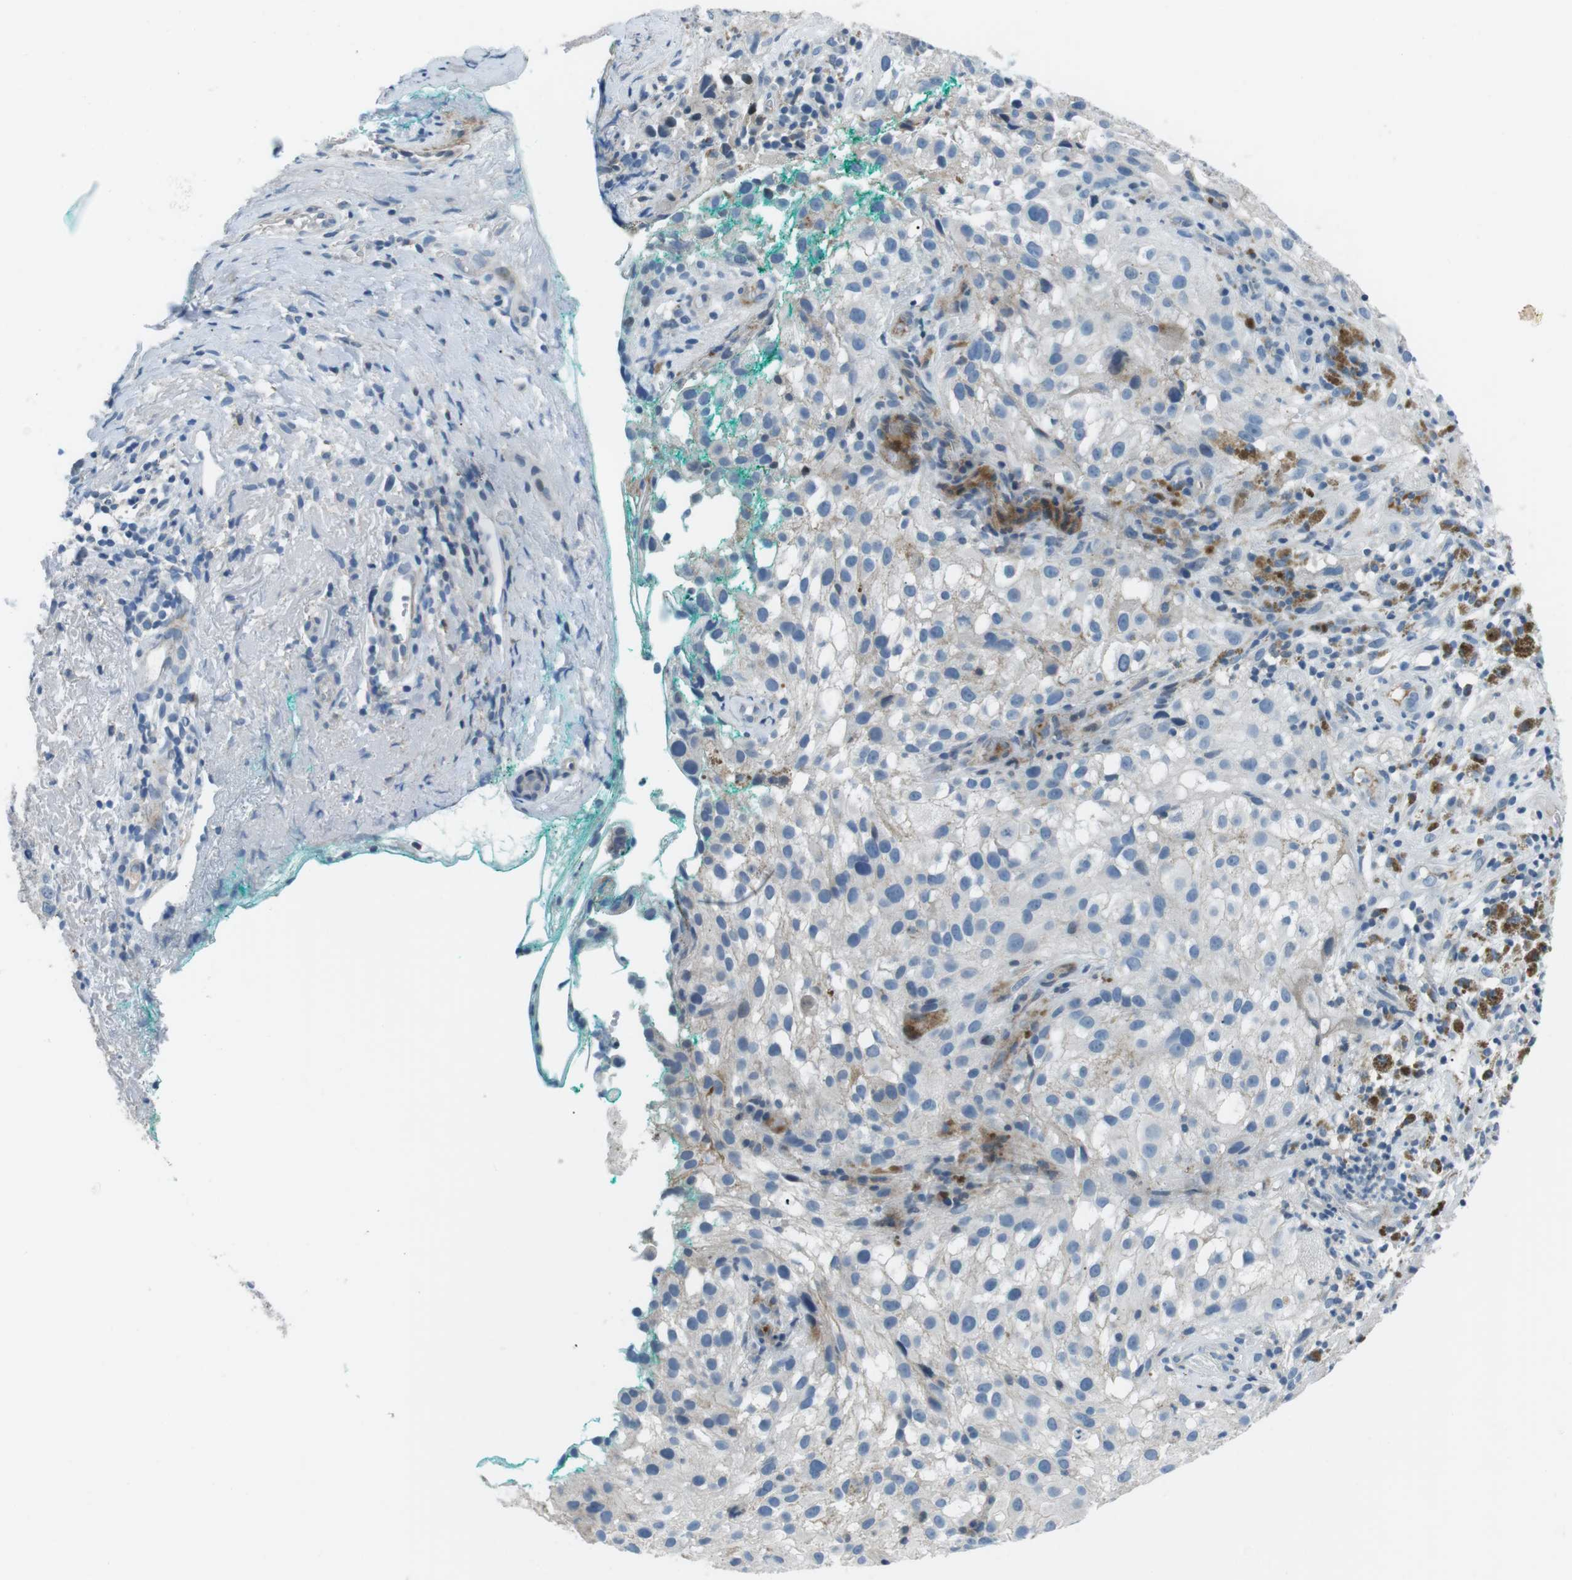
{"staining": {"intensity": "negative", "quantity": "none", "location": "none"}, "tissue": "melanoma", "cell_type": "Tumor cells", "image_type": "cancer", "snomed": [{"axis": "morphology", "description": "Necrosis, NOS"}, {"axis": "morphology", "description": "Malignant melanoma, NOS"}, {"axis": "topography", "description": "Skin"}], "caption": "This micrograph is of melanoma stained with immunohistochemistry (IHC) to label a protein in brown with the nuclei are counter-stained blue. There is no positivity in tumor cells.", "gene": "ARVCF", "patient": {"sex": "female", "age": 87}}